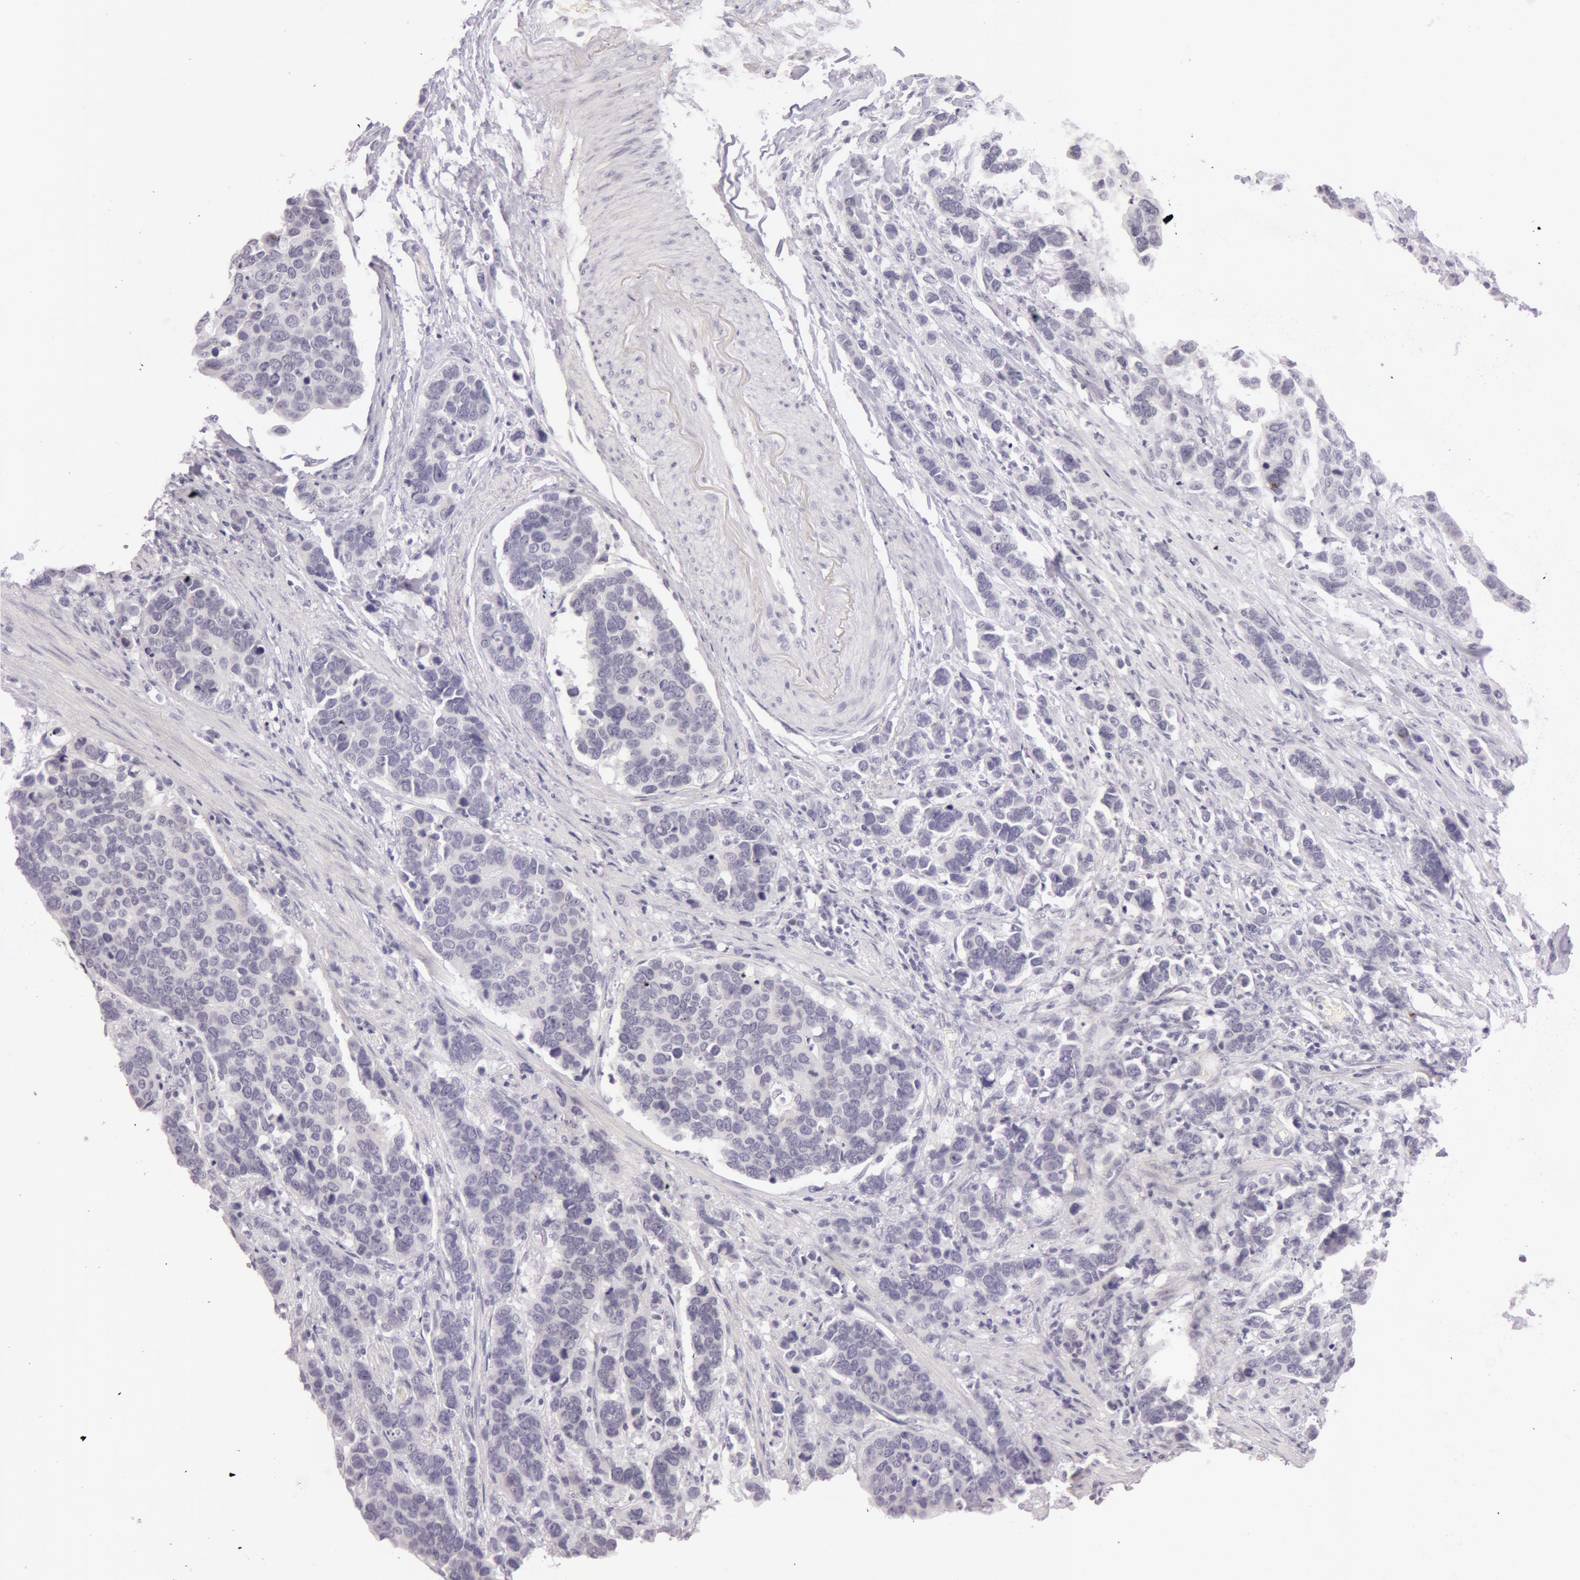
{"staining": {"intensity": "negative", "quantity": "none", "location": "none"}, "tissue": "stomach cancer", "cell_type": "Tumor cells", "image_type": "cancer", "snomed": [{"axis": "morphology", "description": "Adenocarcinoma, NOS"}, {"axis": "topography", "description": "Stomach, upper"}], "caption": "Immunohistochemistry image of stomach cancer stained for a protein (brown), which exhibits no positivity in tumor cells.", "gene": "RBMY1F", "patient": {"sex": "male", "age": 71}}